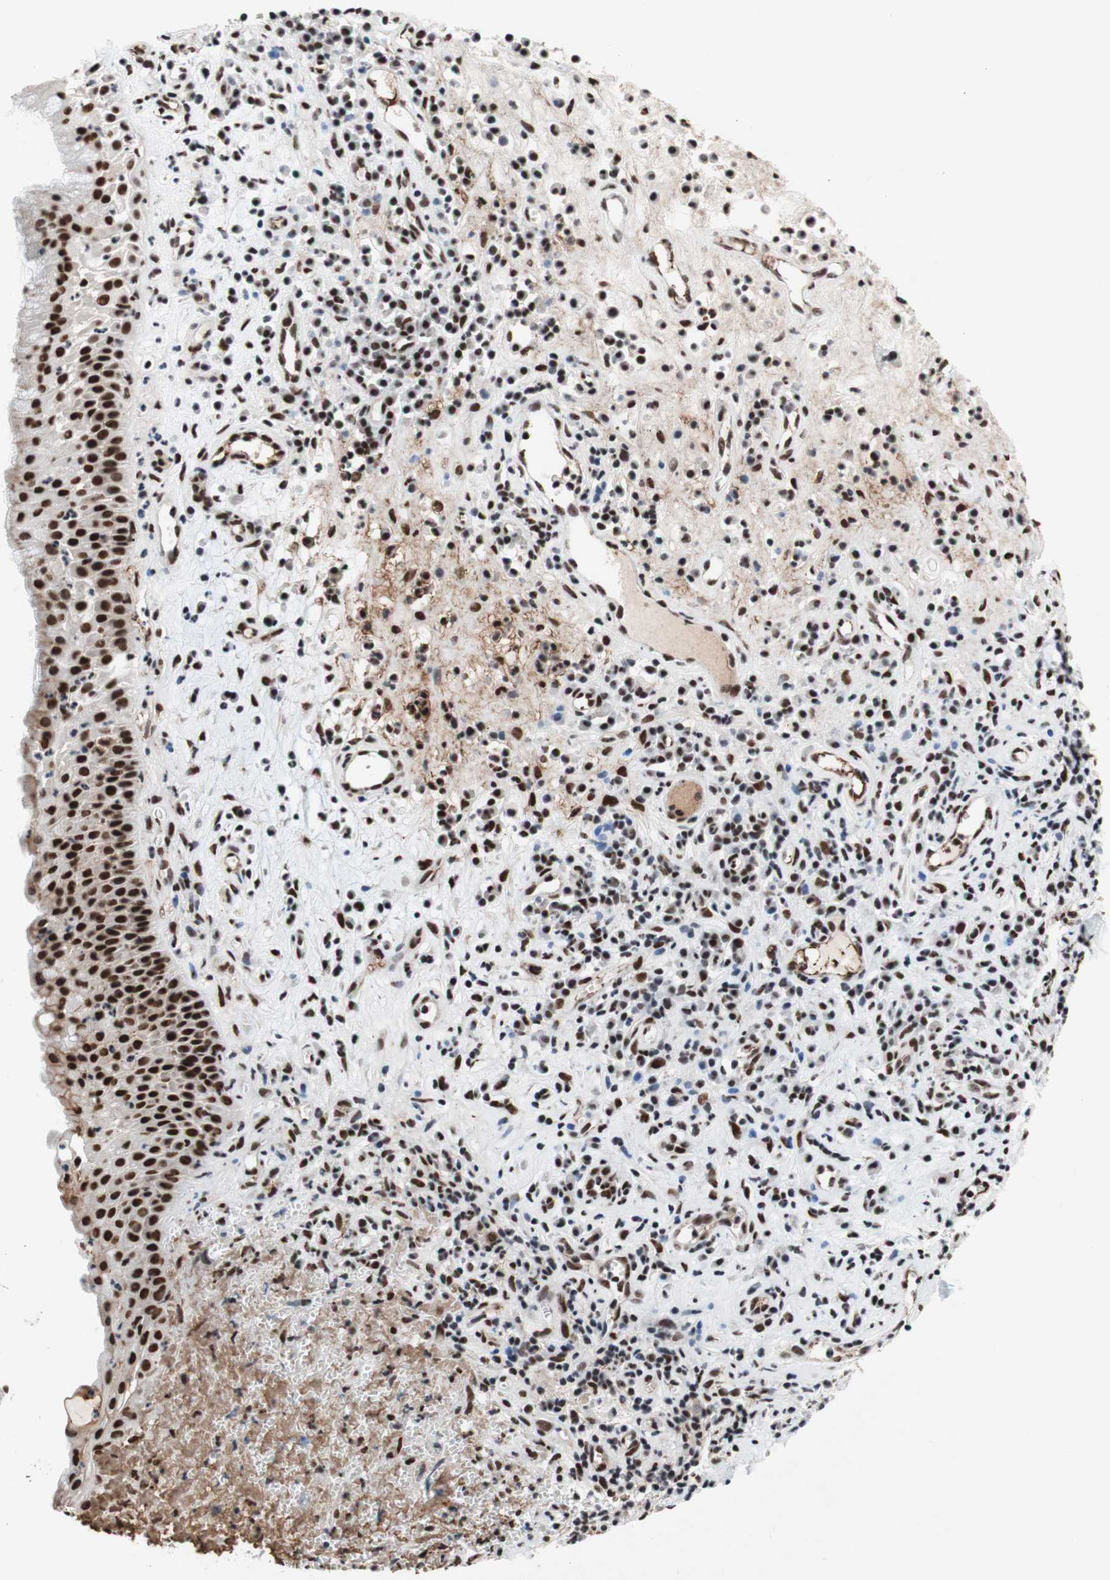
{"staining": {"intensity": "strong", "quantity": ">75%", "location": "nuclear"}, "tissue": "nasopharynx", "cell_type": "Respiratory epithelial cells", "image_type": "normal", "snomed": [{"axis": "morphology", "description": "Normal tissue, NOS"}, {"axis": "topography", "description": "Nasopharynx"}], "caption": "The immunohistochemical stain shows strong nuclear expression in respiratory epithelial cells of benign nasopharynx.", "gene": "TLE1", "patient": {"sex": "female", "age": 51}}